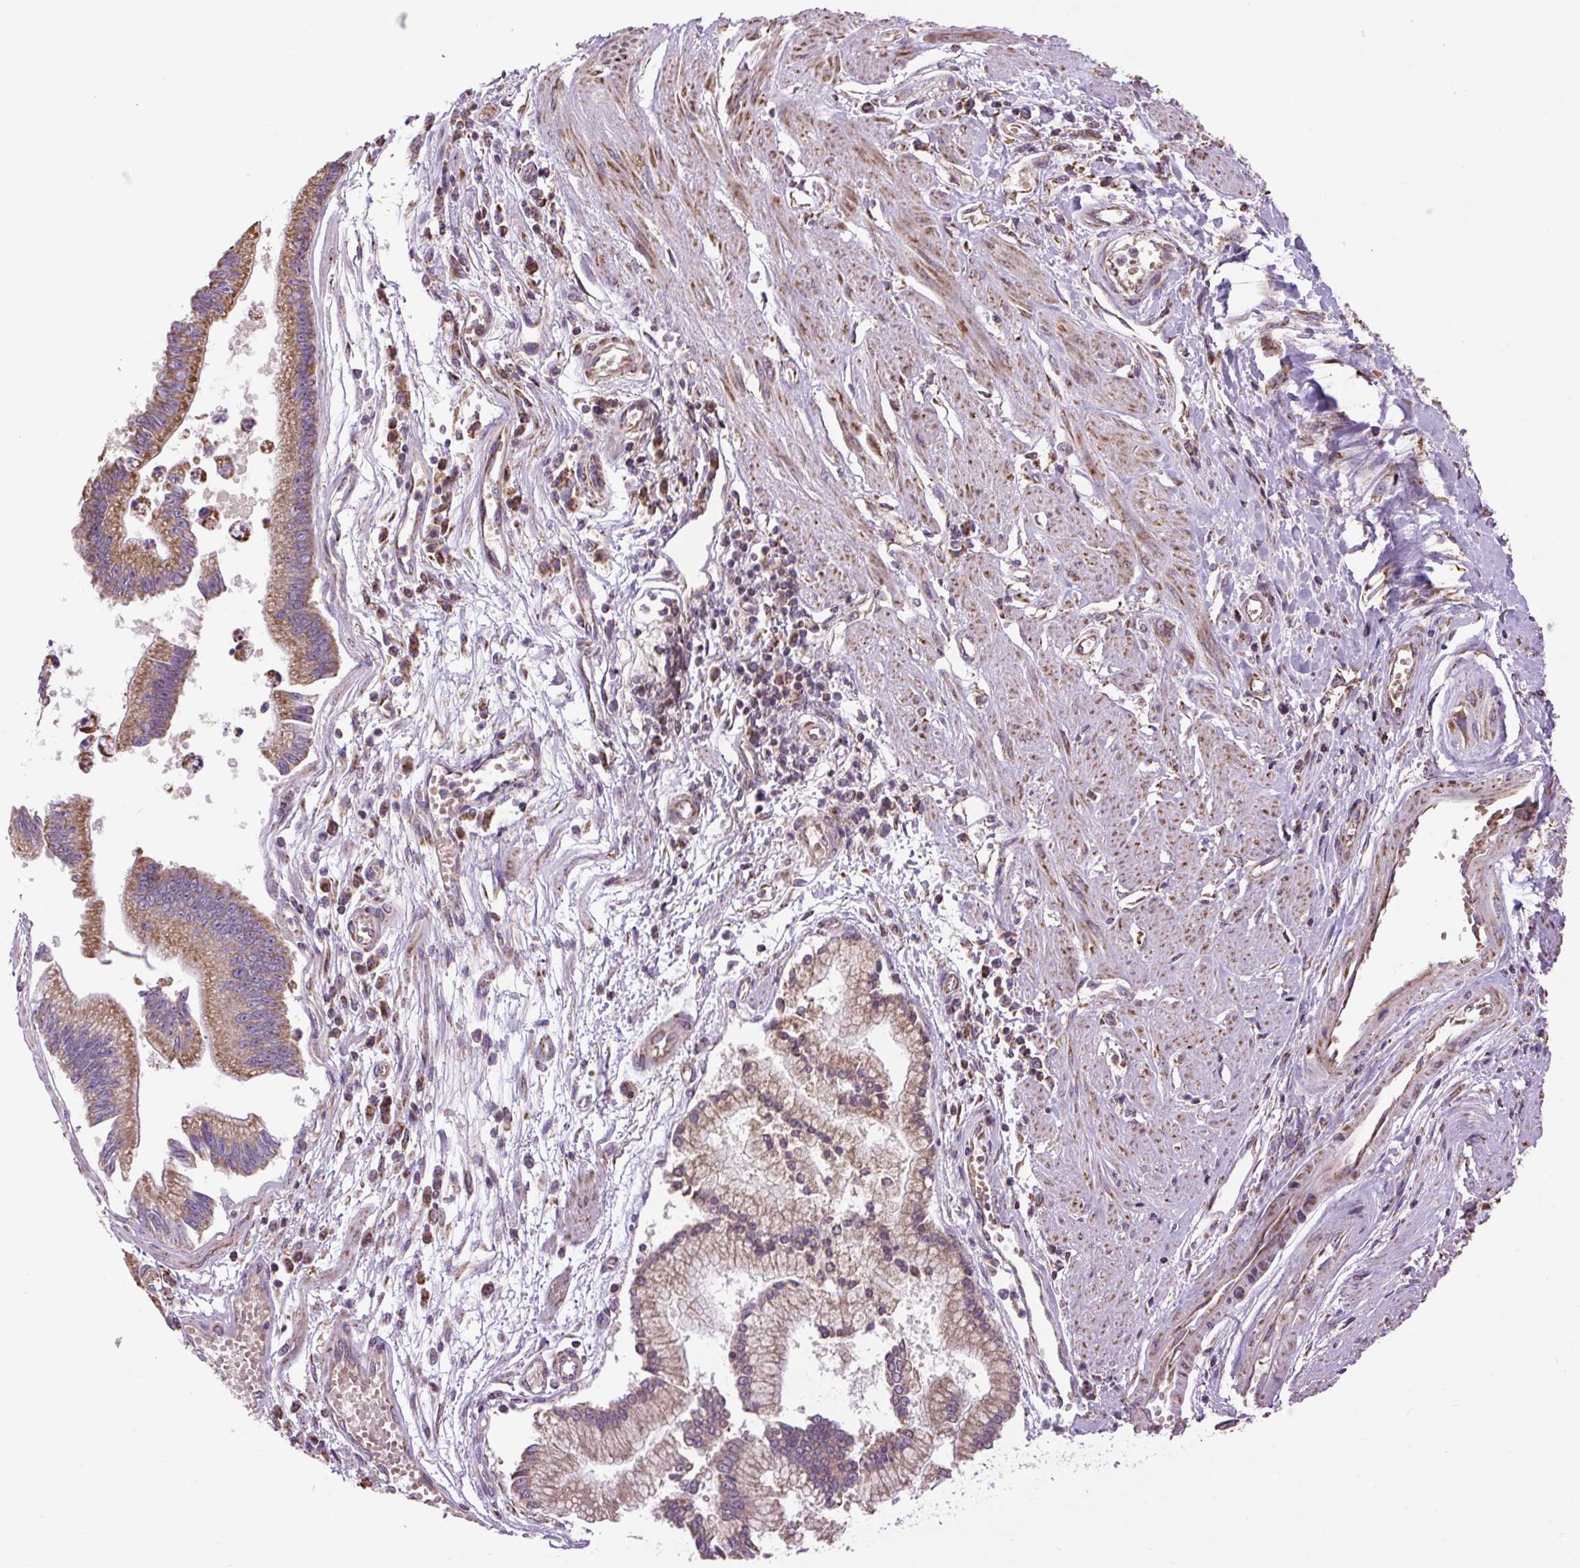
{"staining": {"intensity": "moderate", "quantity": ">75%", "location": "cytoplasmic/membranous"}, "tissue": "stomach cancer", "cell_type": "Tumor cells", "image_type": "cancer", "snomed": [{"axis": "morphology", "description": "Adenocarcinoma, NOS"}, {"axis": "topography", "description": "Stomach"}], "caption": "Immunohistochemical staining of human adenocarcinoma (stomach) exhibits medium levels of moderate cytoplasmic/membranous positivity in about >75% of tumor cells. The protein of interest is stained brown, and the nuclei are stained in blue (DAB IHC with brightfield microscopy, high magnification).", "gene": "PLCG1", "patient": {"sex": "male", "age": 59}}